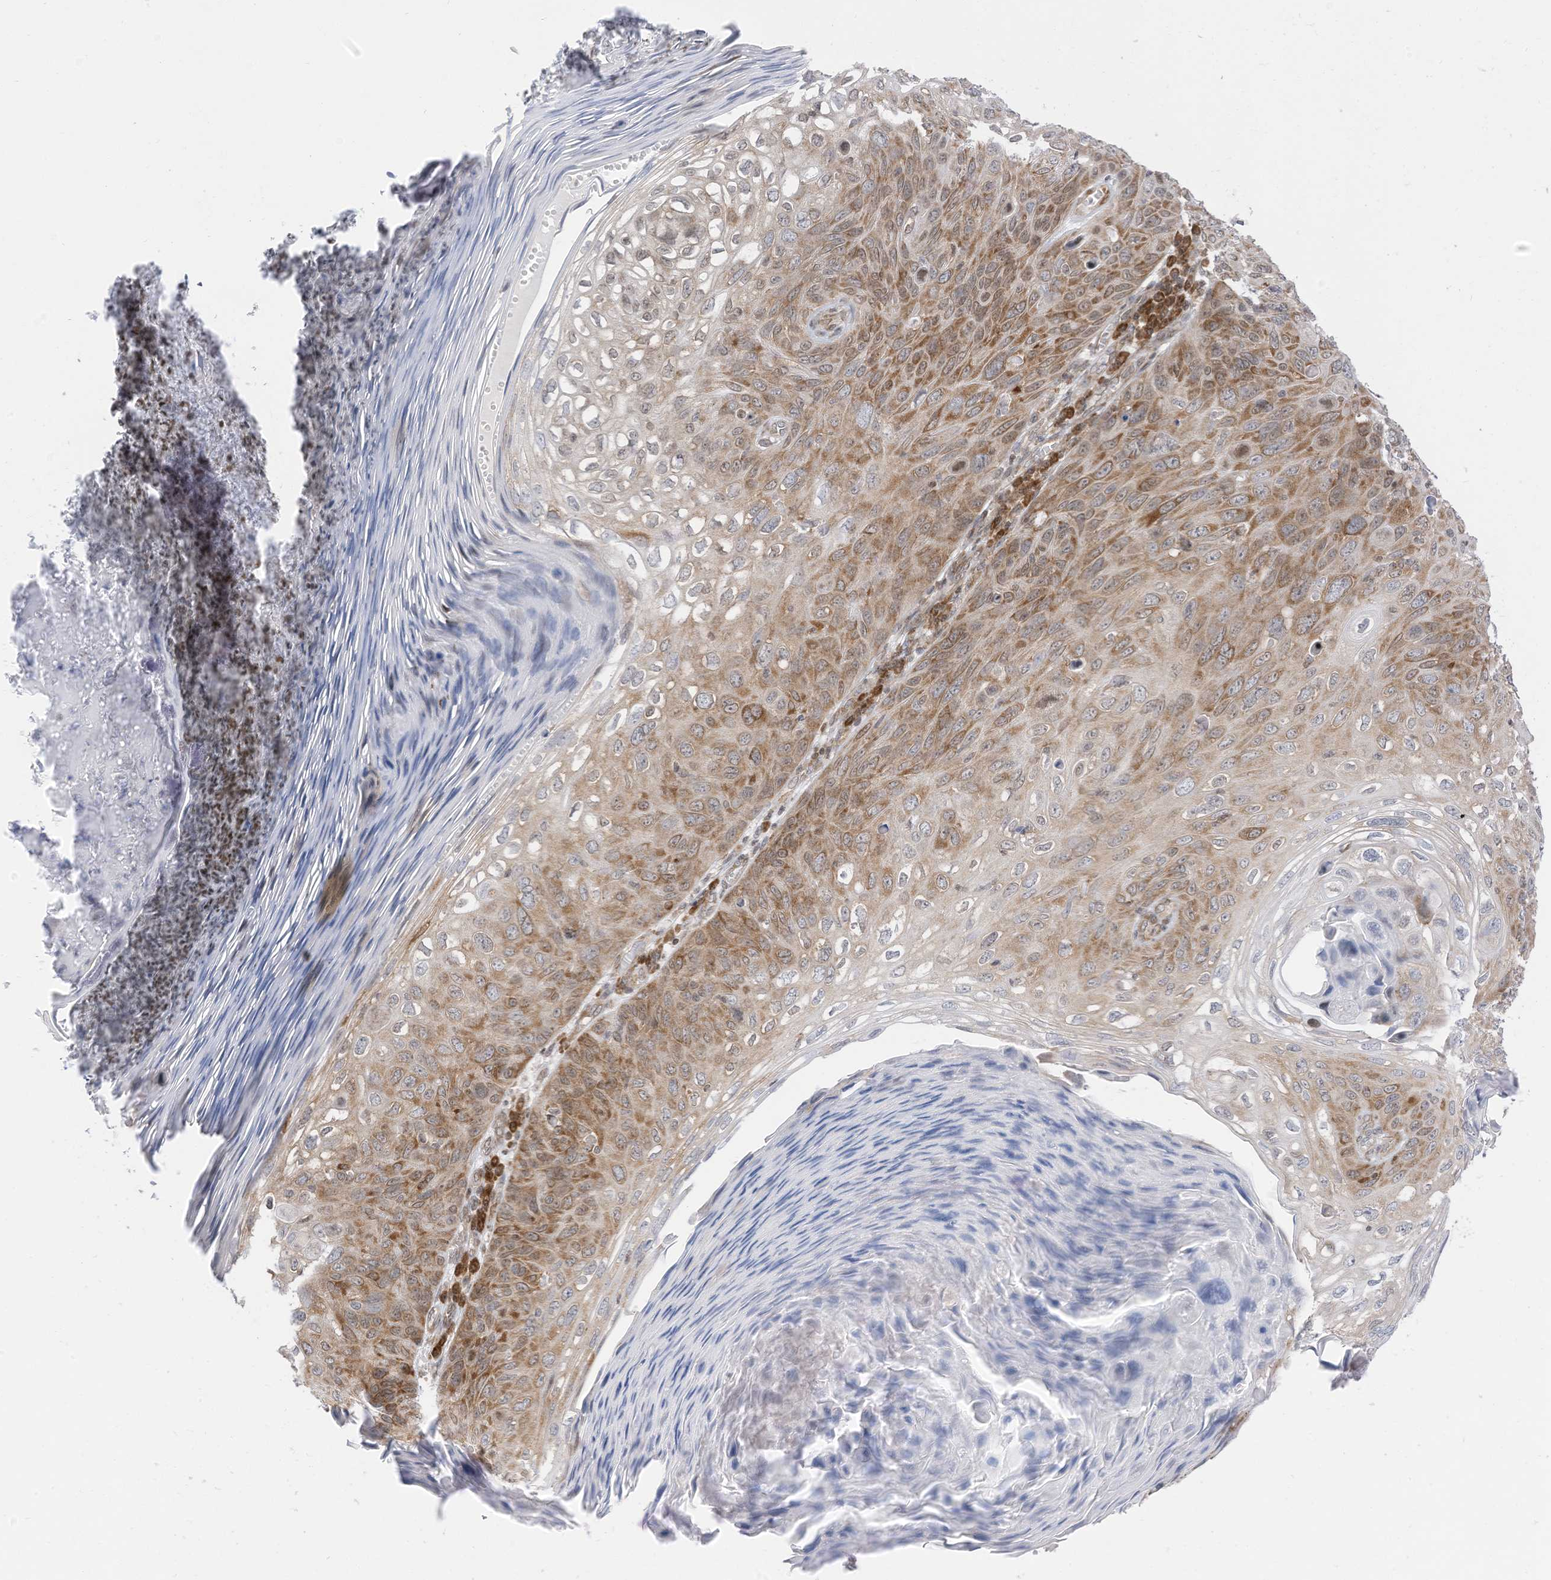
{"staining": {"intensity": "moderate", "quantity": ">75%", "location": "cytoplasmic/membranous"}, "tissue": "skin cancer", "cell_type": "Tumor cells", "image_type": "cancer", "snomed": [{"axis": "morphology", "description": "Squamous cell carcinoma, NOS"}, {"axis": "topography", "description": "Skin"}], "caption": "A brown stain labels moderate cytoplasmic/membranous positivity of a protein in human skin squamous cell carcinoma tumor cells.", "gene": "EDF1", "patient": {"sex": "female", "age": 90}}